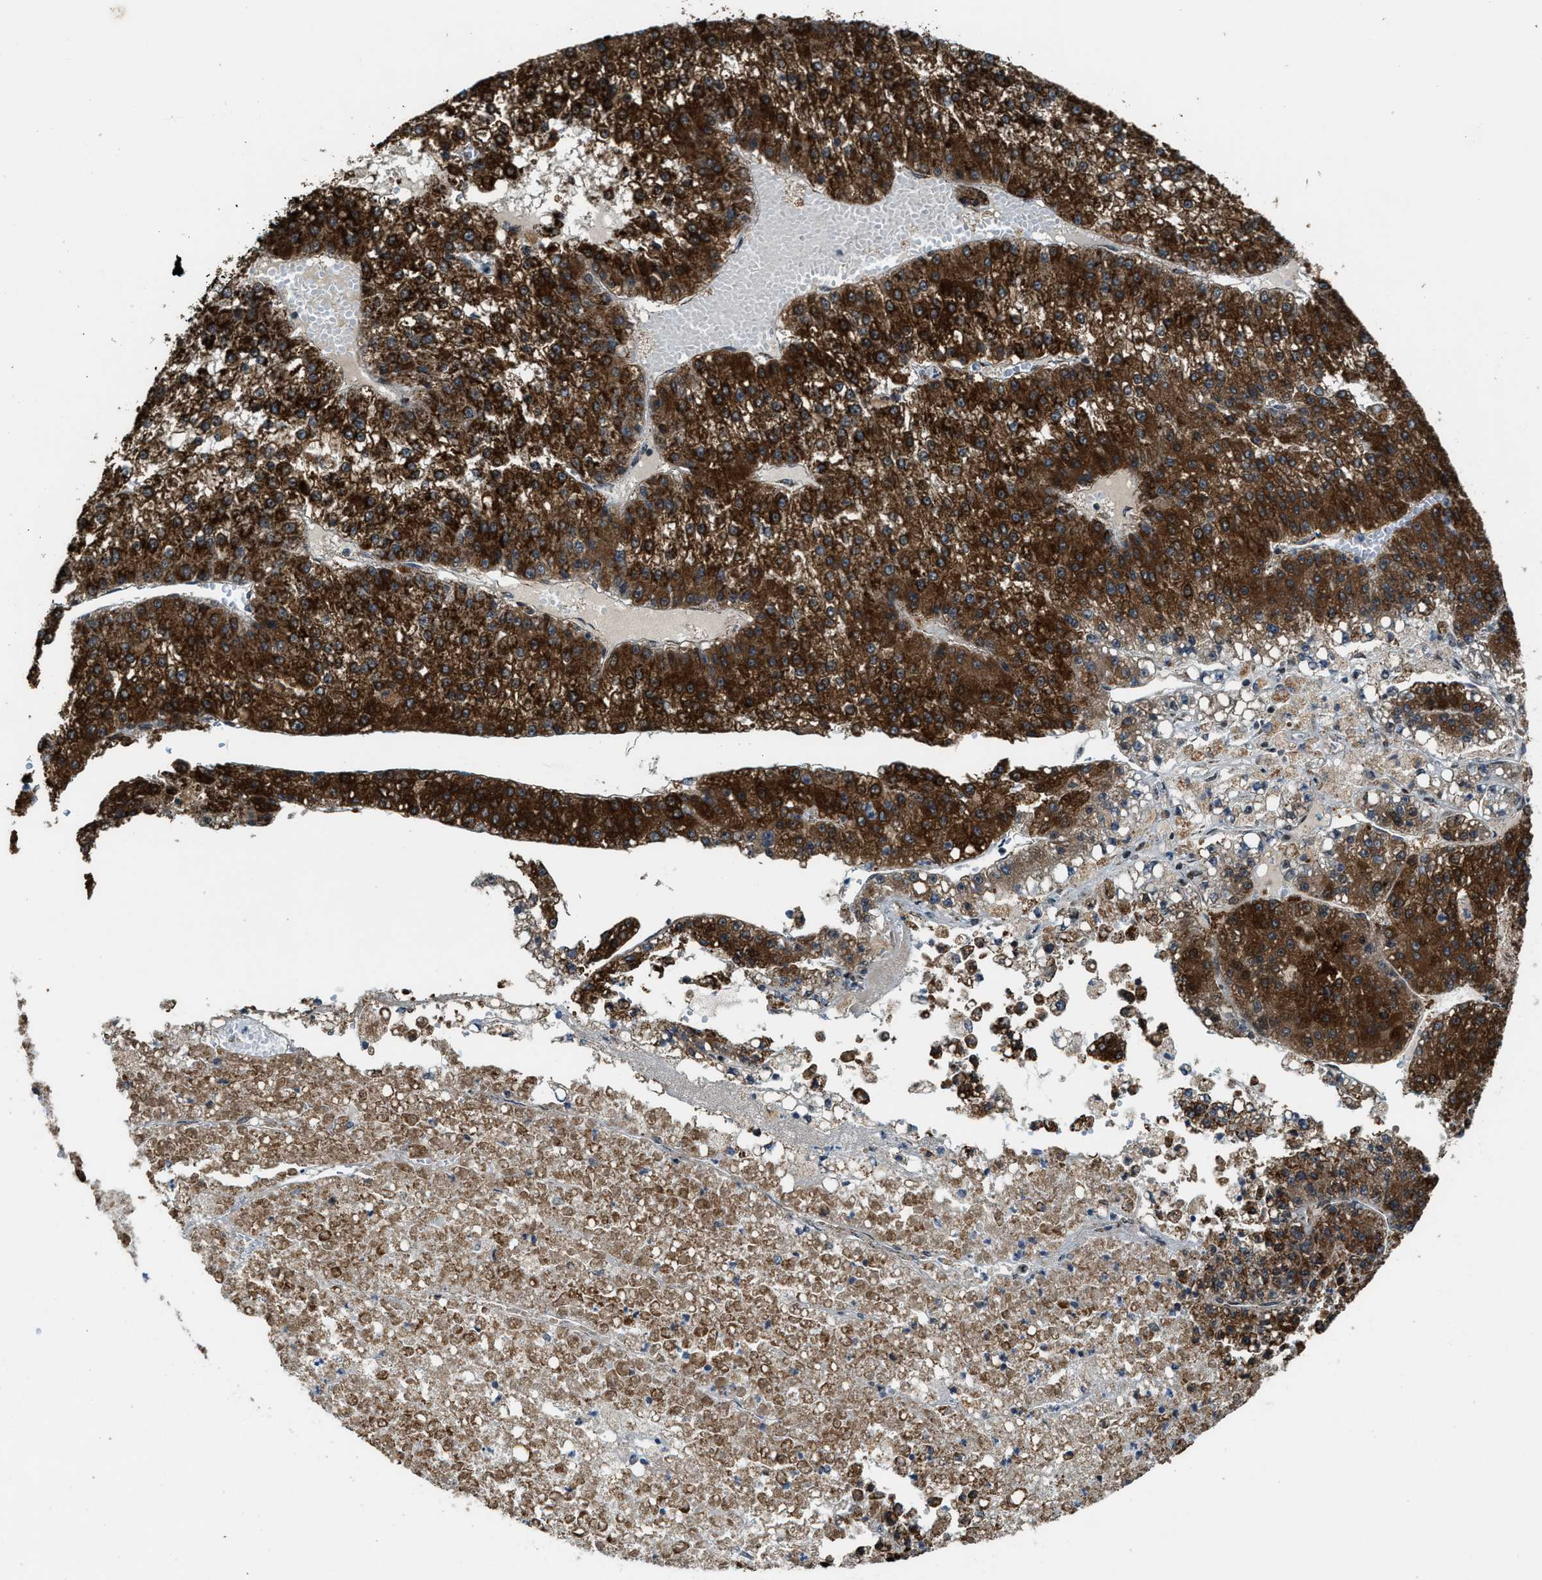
{"staining": {"intensity": "strong", "quantity": ">75%", "location": "cytoplasmic/membranous"}, "tissue": "liver cancer", "cell_type": "Tumor cells", "image_type": "cancer", "snomed": [{"axis": "morphology", "description": "Carcinoma, Hepatocellular, NOS"}, {"axis": "topography", "description": "Liver"}], "caption": "Hepatocellular carcinoma (liver) stained with a brown dye exhibits strong cytoplasmic/membranous positive staining in approximately >75% of tumor cells.", "gene": "HIBADH", "patient": {"sex": "female", "age": 73}}